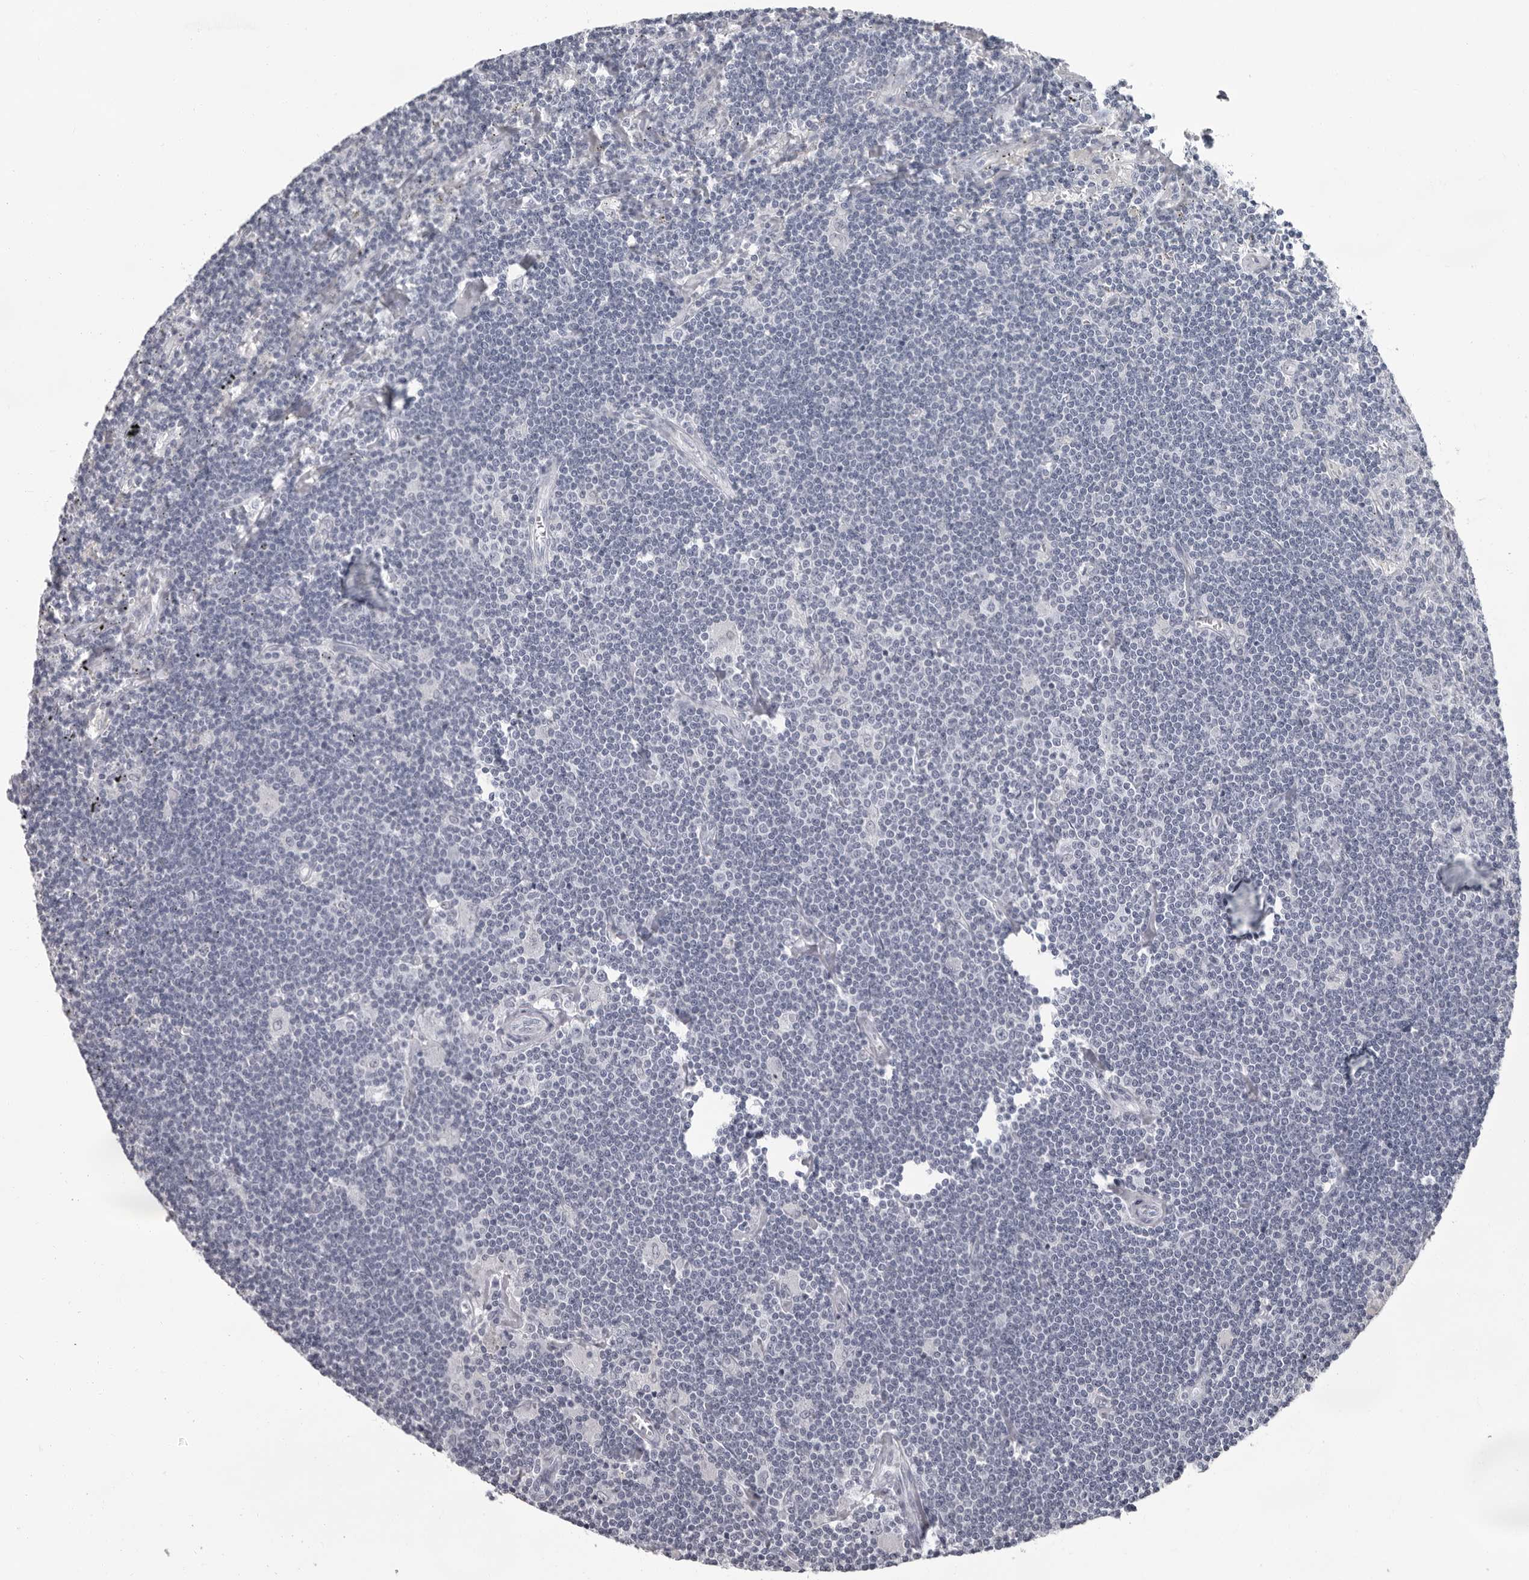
{"staining": {"intensity": "negative", "quantity": "none", "location": "none"}, "tissue": "lymphoma", "cell_type": "Tumor cells", "image_type": "cancer", "snomed": [{"axis": "morphology", "description": "Malignant lymphoma, non-Hodgkin's type, Low grade"}, {"axis": "topography", "description": "Spleen"}], "caption": "IHC image of neoplastic tissue: malignant lymphoma, non-Hodgkin's type (low-grade) stained with DAB (3,3'-diaminobenzidine) reveals no significant protein positivity in tumor cells.", "gene": "LZIC", "patient": {"sex": "male", "age": 76}}